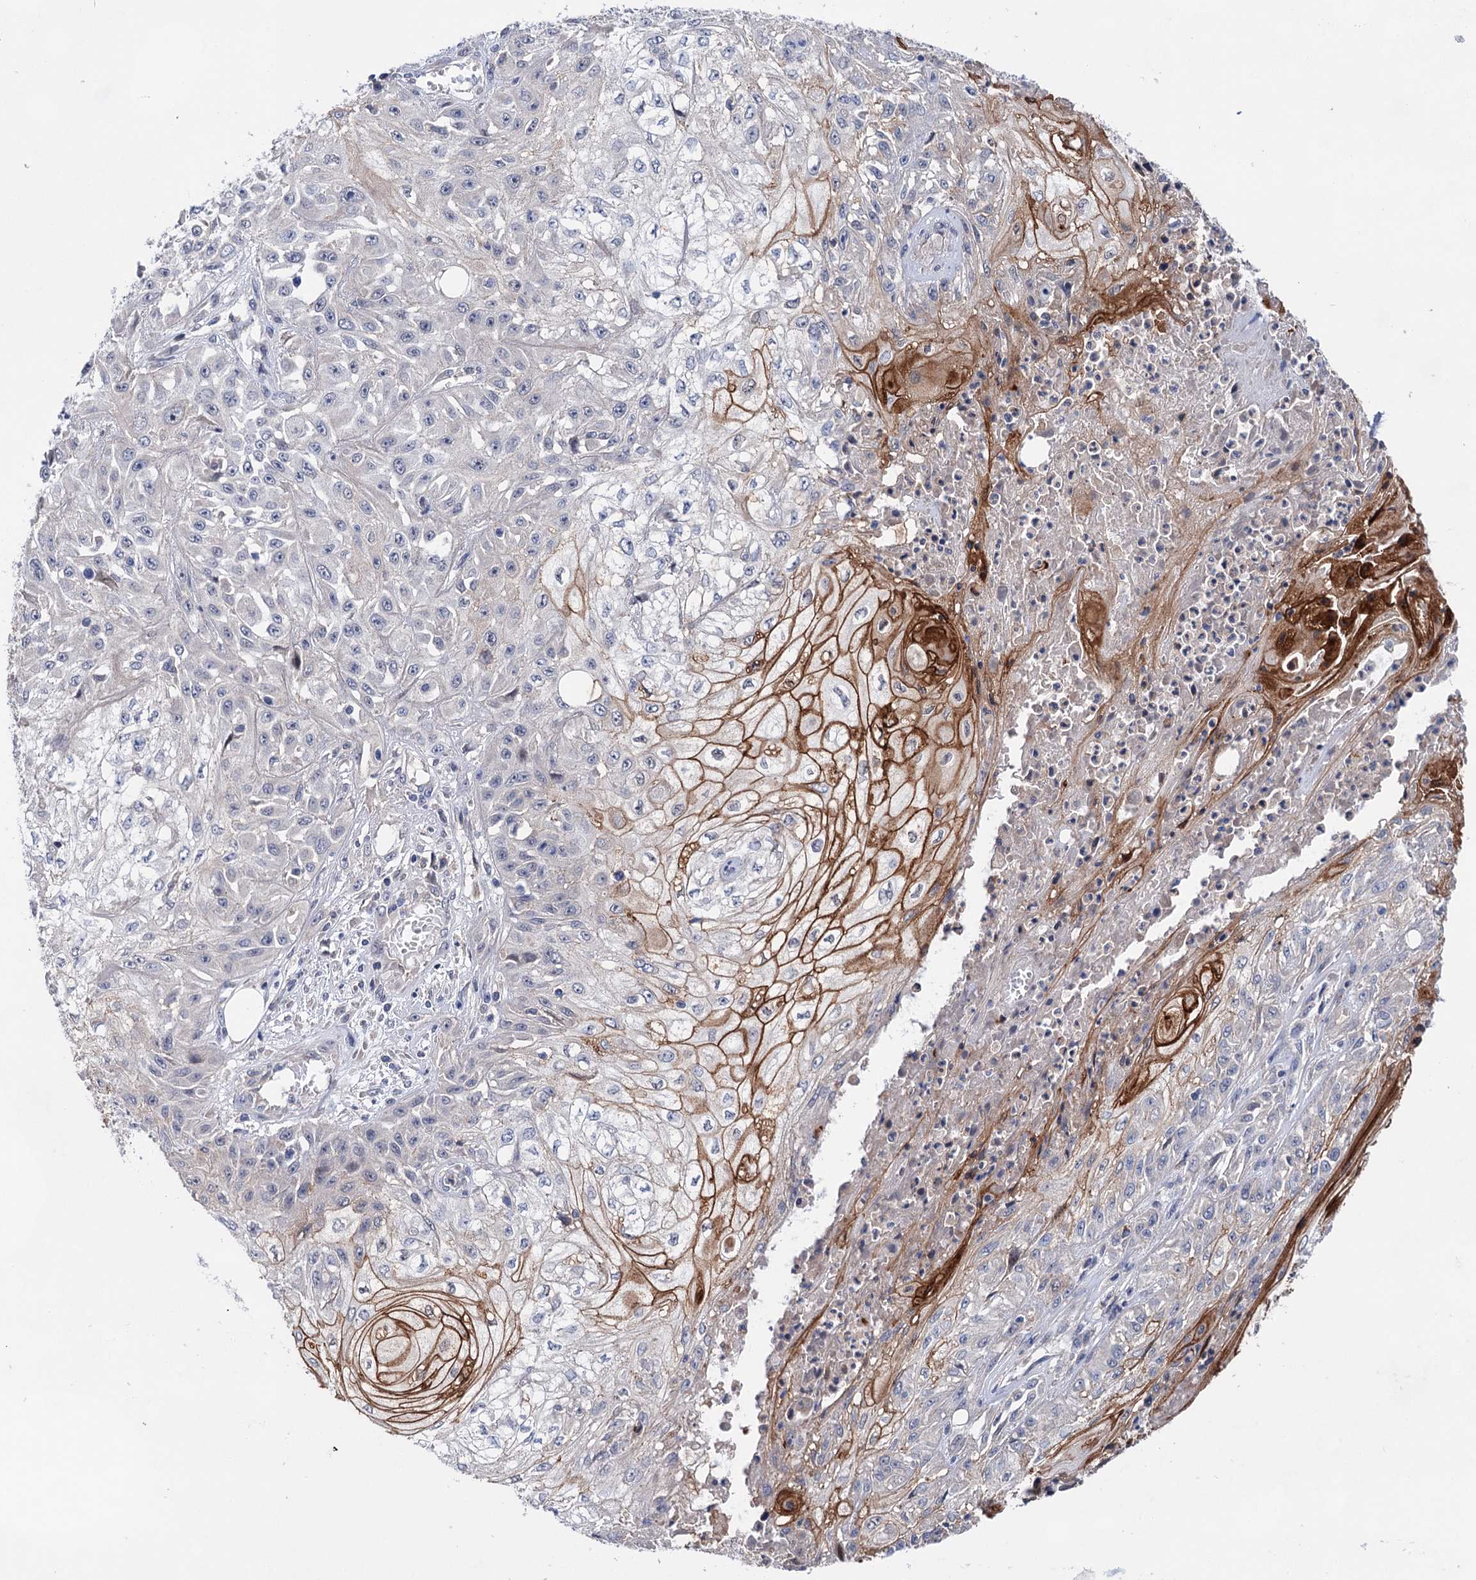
{"staining": {"intensity": "strong", "quantity": "25%-75%", "location": "cytoplasmic/membranous"}, "tissue": "skin cancer", "cell_type": "Tumor cells", "image_type": "cancer", "snomed": [{"axis": "morphology", "description": "Squamous cell carcinoma, NOS"}, {"axis": "morphology", "description": "Squamous cell carcinoma, metastatic, NOS"}, {"axis": "topography", "description": "Skin"}, {"axis": "topography", "description": "Lymph node"}], "caption": "A brown stain labels strong cytoplasmic/membranous positivity of a protein in skin cancer (squamous cell carcinoma) tumor cells.", "gene": "MORN3", "patient": {"sex": "male", "age": 75}}